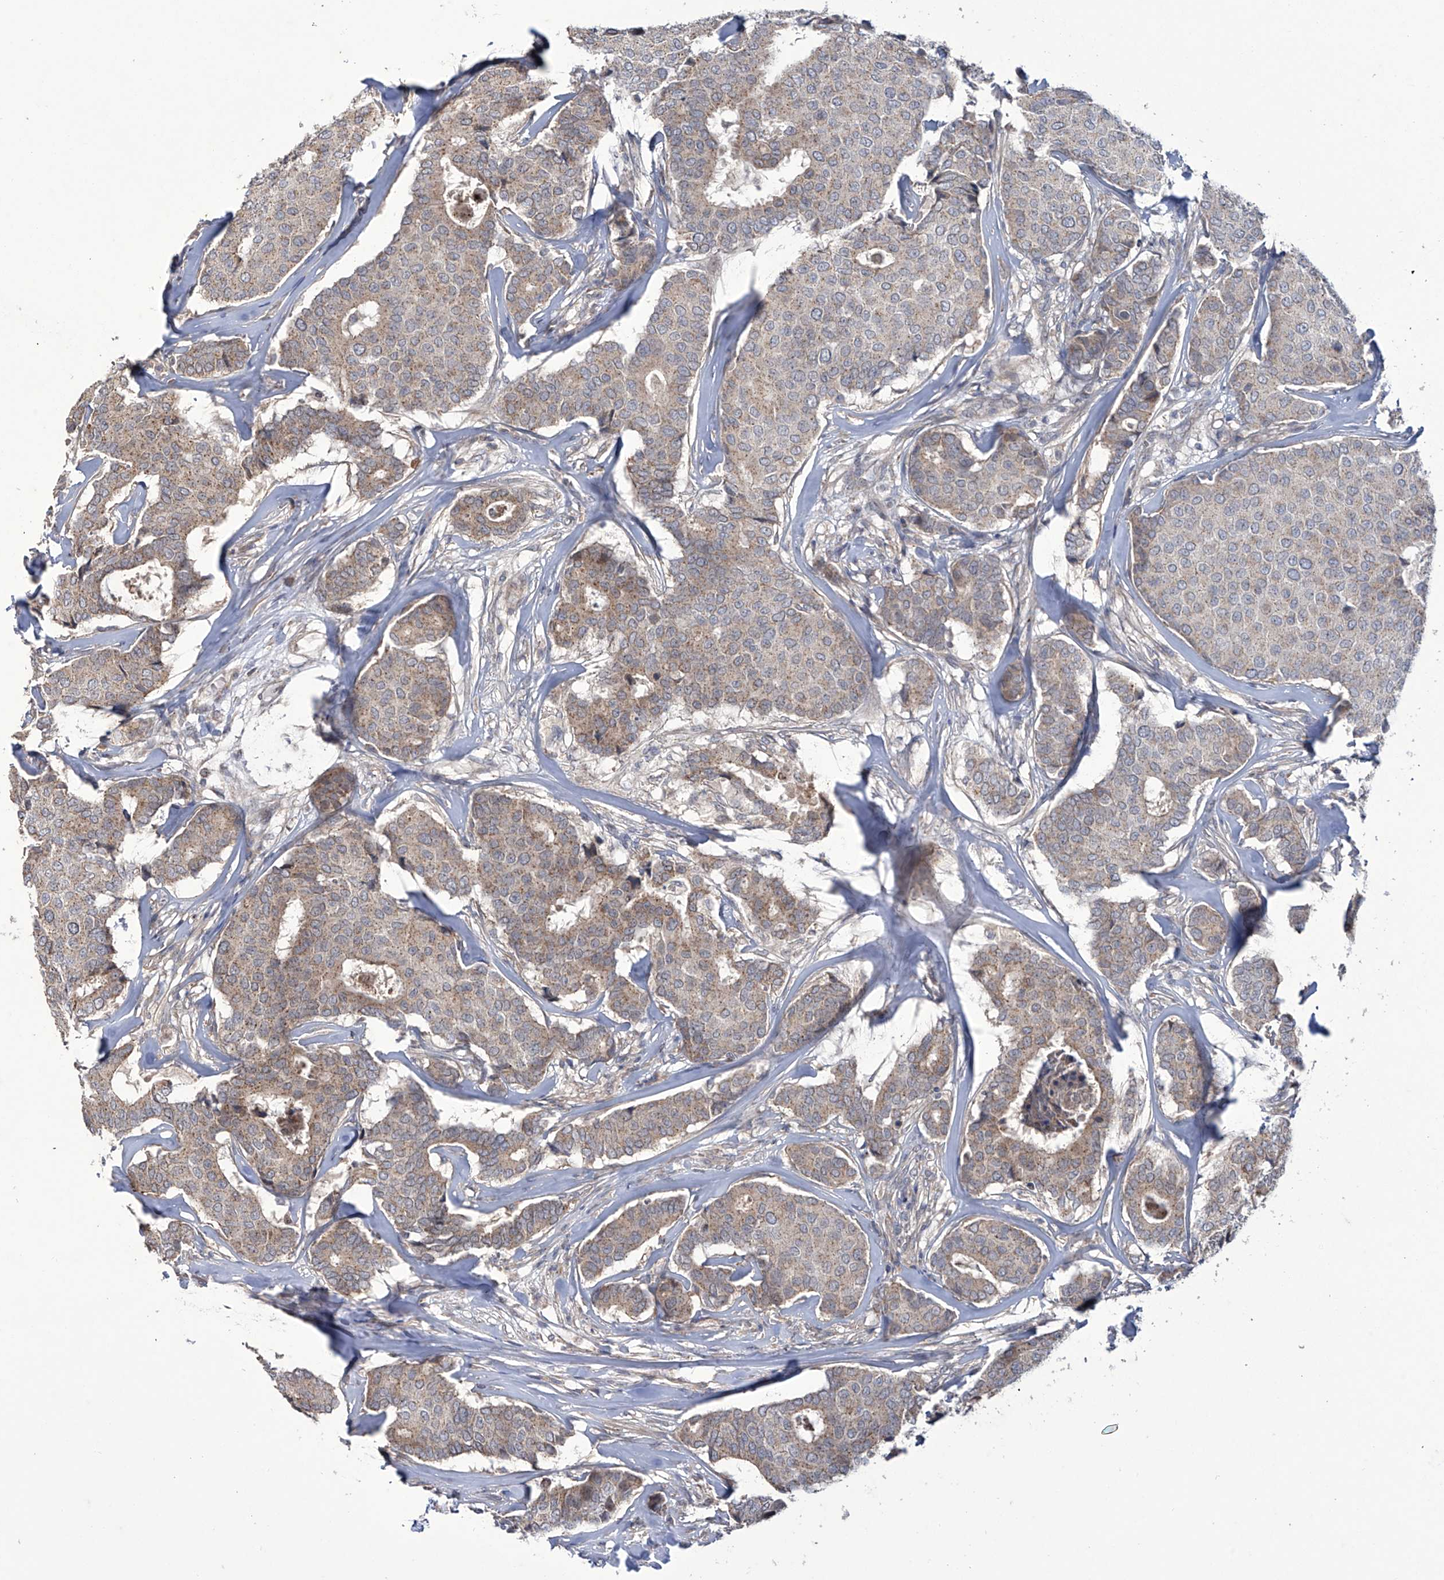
{"staining": {"intensity": "weak", "quantity": ">75%", "location": "cytoplasmic/membranous"}, "tissue": "breast cancer", "cell_type": "Tumor cells", "image_type": "cancer", "snomed": [{"axis": "morphology", "description": "Duct carcinoma"}, {"axis": "topography", "description": "Breast"}], "caption": "A low amount of weak cytoplasmic/membranous positivity is seen in approximately >75% of tumor cells in breast invasive ductal carcinoma tissue.", "gene": "TRIM60", "patient": {"sex": "female", "age": 75}}